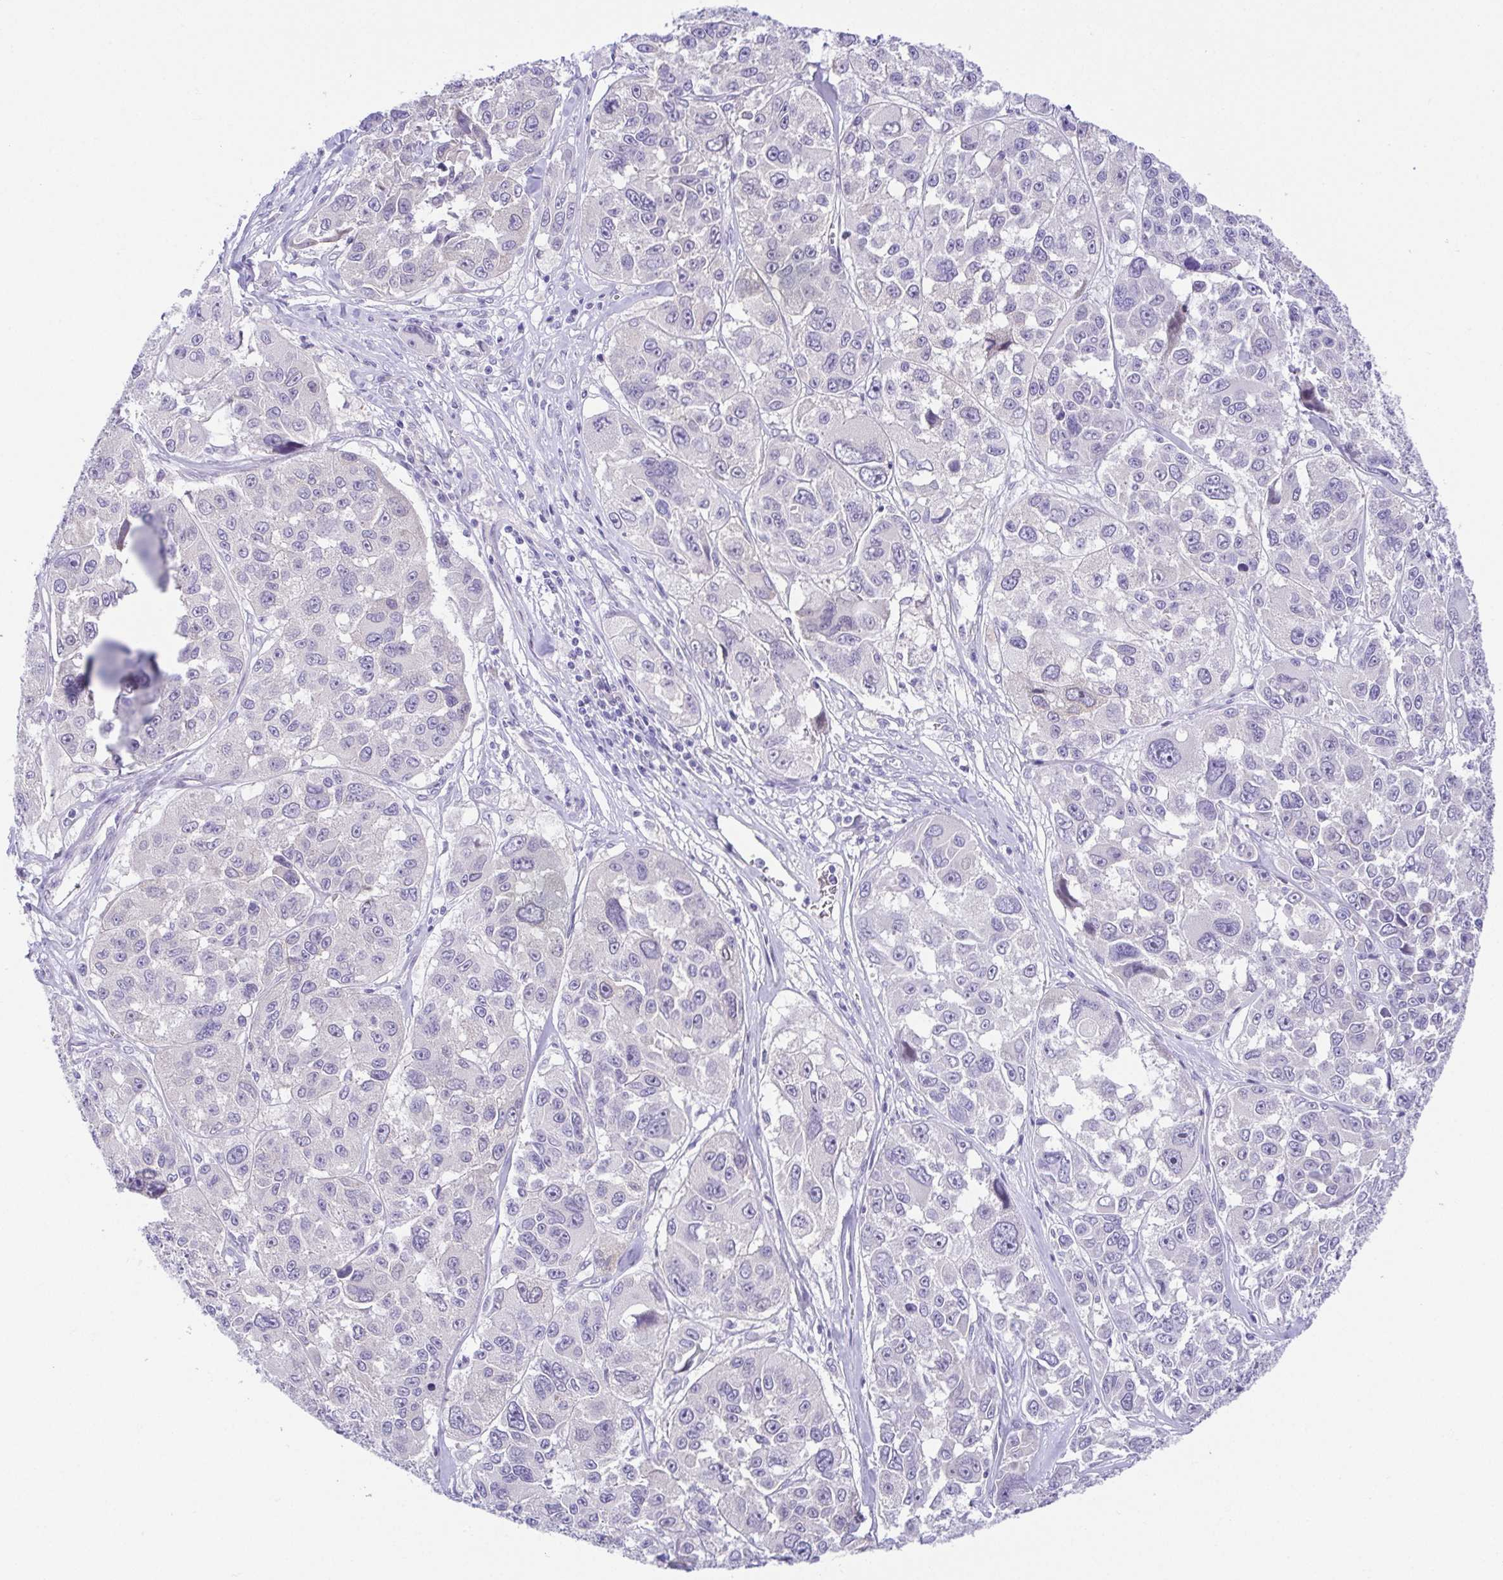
{"staining": {"intensity": "negative", "quantity": "none", "location": "none"}, "tissue": "melanoma", "cell_type": "Tumor cells", "image_type": "cancer", "snomed": [{"axis": "morphology", "description": "Malignant melanoma, NOS"}, {"axis": "topography", "description": "Skin"}], "caption": "Protein analysis of malignant melanoma shows no significant positivity in tumor cells. (Stains: DAB IHC with hematoxylin counter stain, Microscopy: brightfield microscopy at high magnification).", "gene": "LUZP4", "patient": {"sex": "female", "age": 66}}